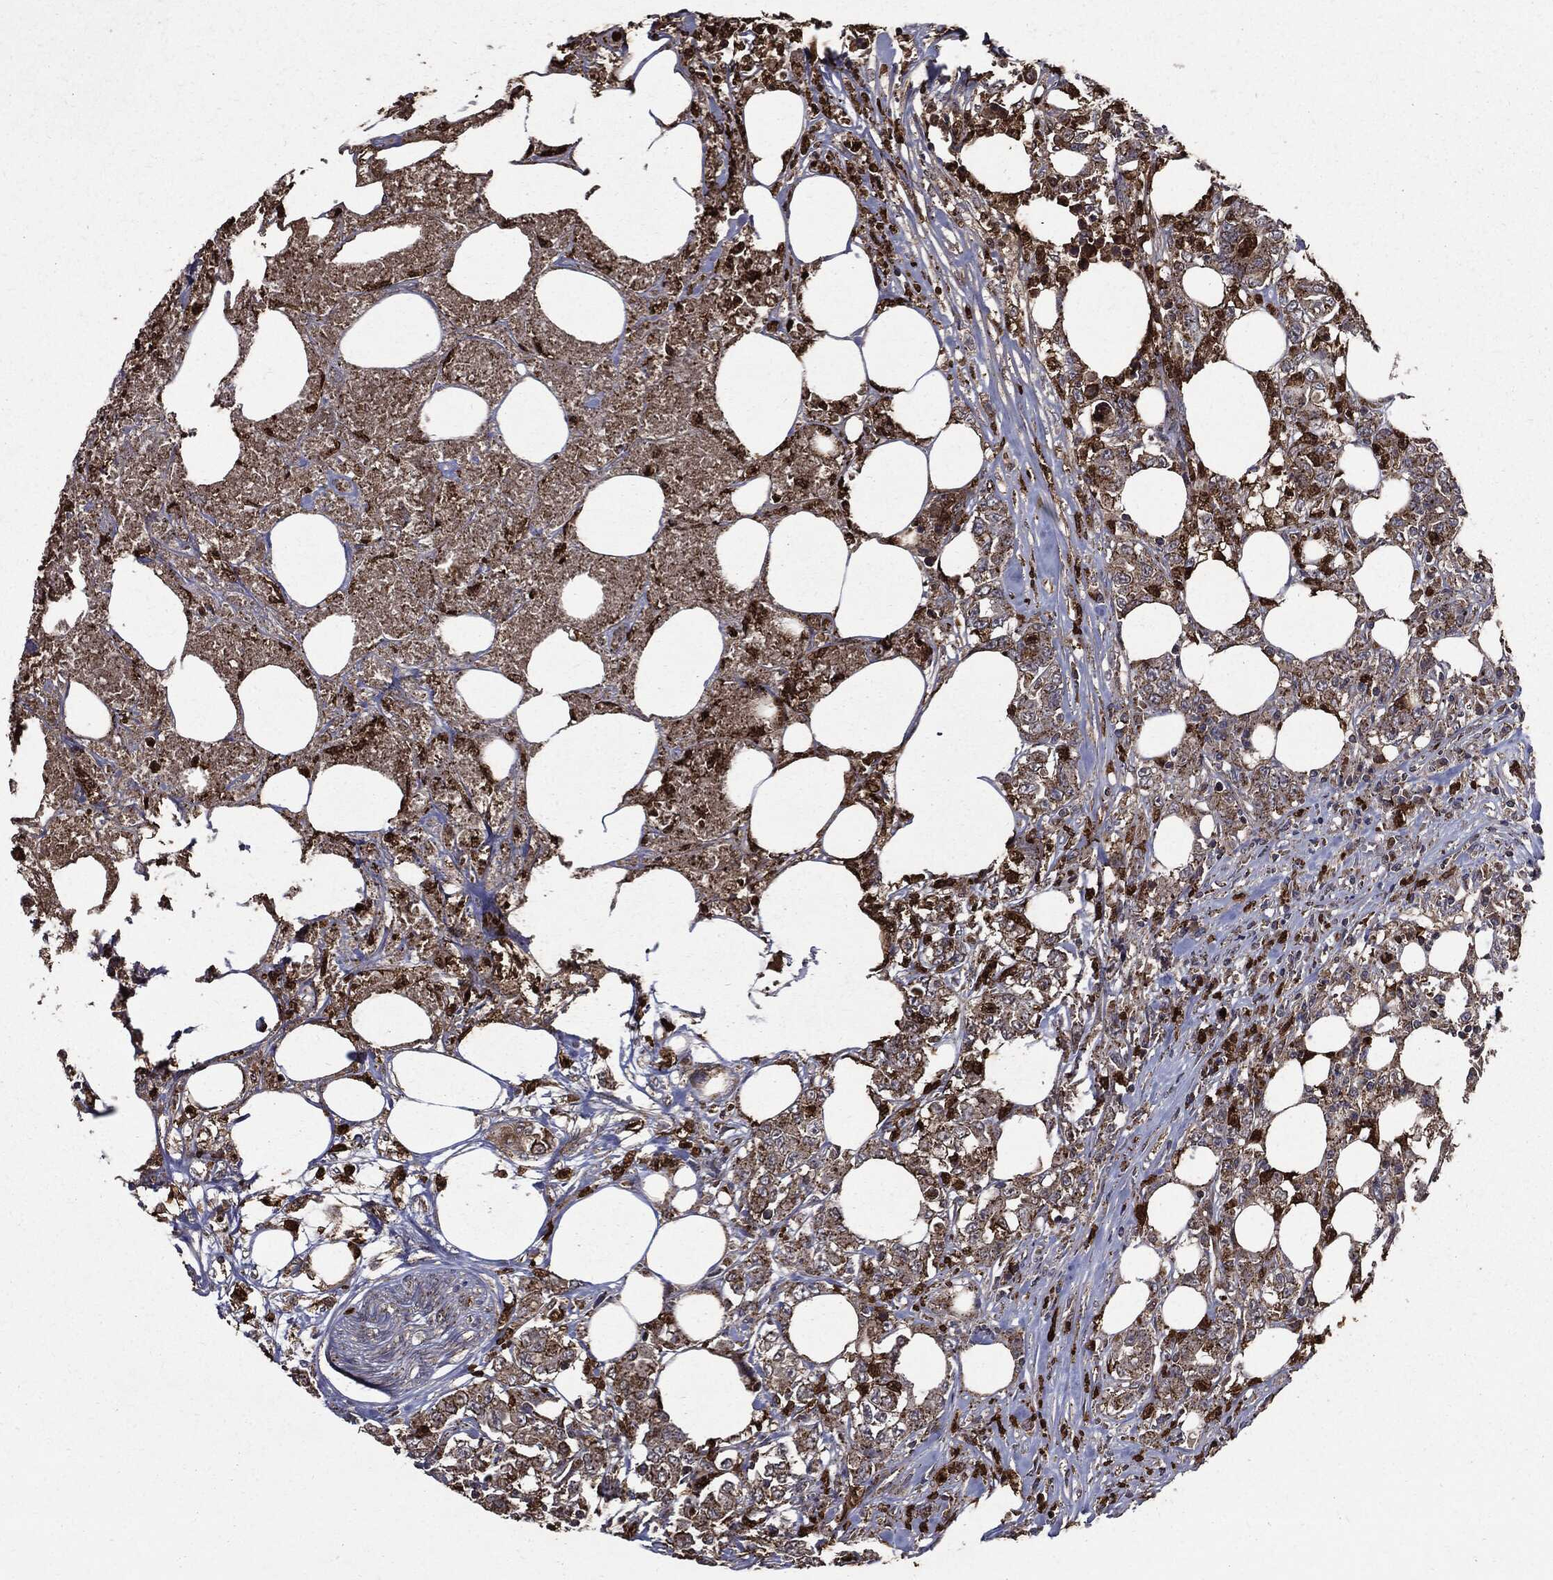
{"staining": {"intensity": "strong", "quantity": "<25%", "location": "cytoplasmic/membranous"}, "tissue": "colorectal cancer", "cell_type": "Tumor cells", "image_type": "cancer", "snomed": [{"axis": "morphology", "description": "Adenocarcinoma, NOS"}, {"axis": "topography", "description": "Colon"}], "caption": "The immunohistochemical stain shows strong cytoplasmic/membranous positivity in tumor cells of colorectal cancer (adenocarcinoma) tissue. The staining is performed using DAB brown chromogen to label protein expression. The nuclei are counter-stained blue using hematoxylin.", "gene": "PDCD6IP", "patient": {"sex": "female", "age": 48}}